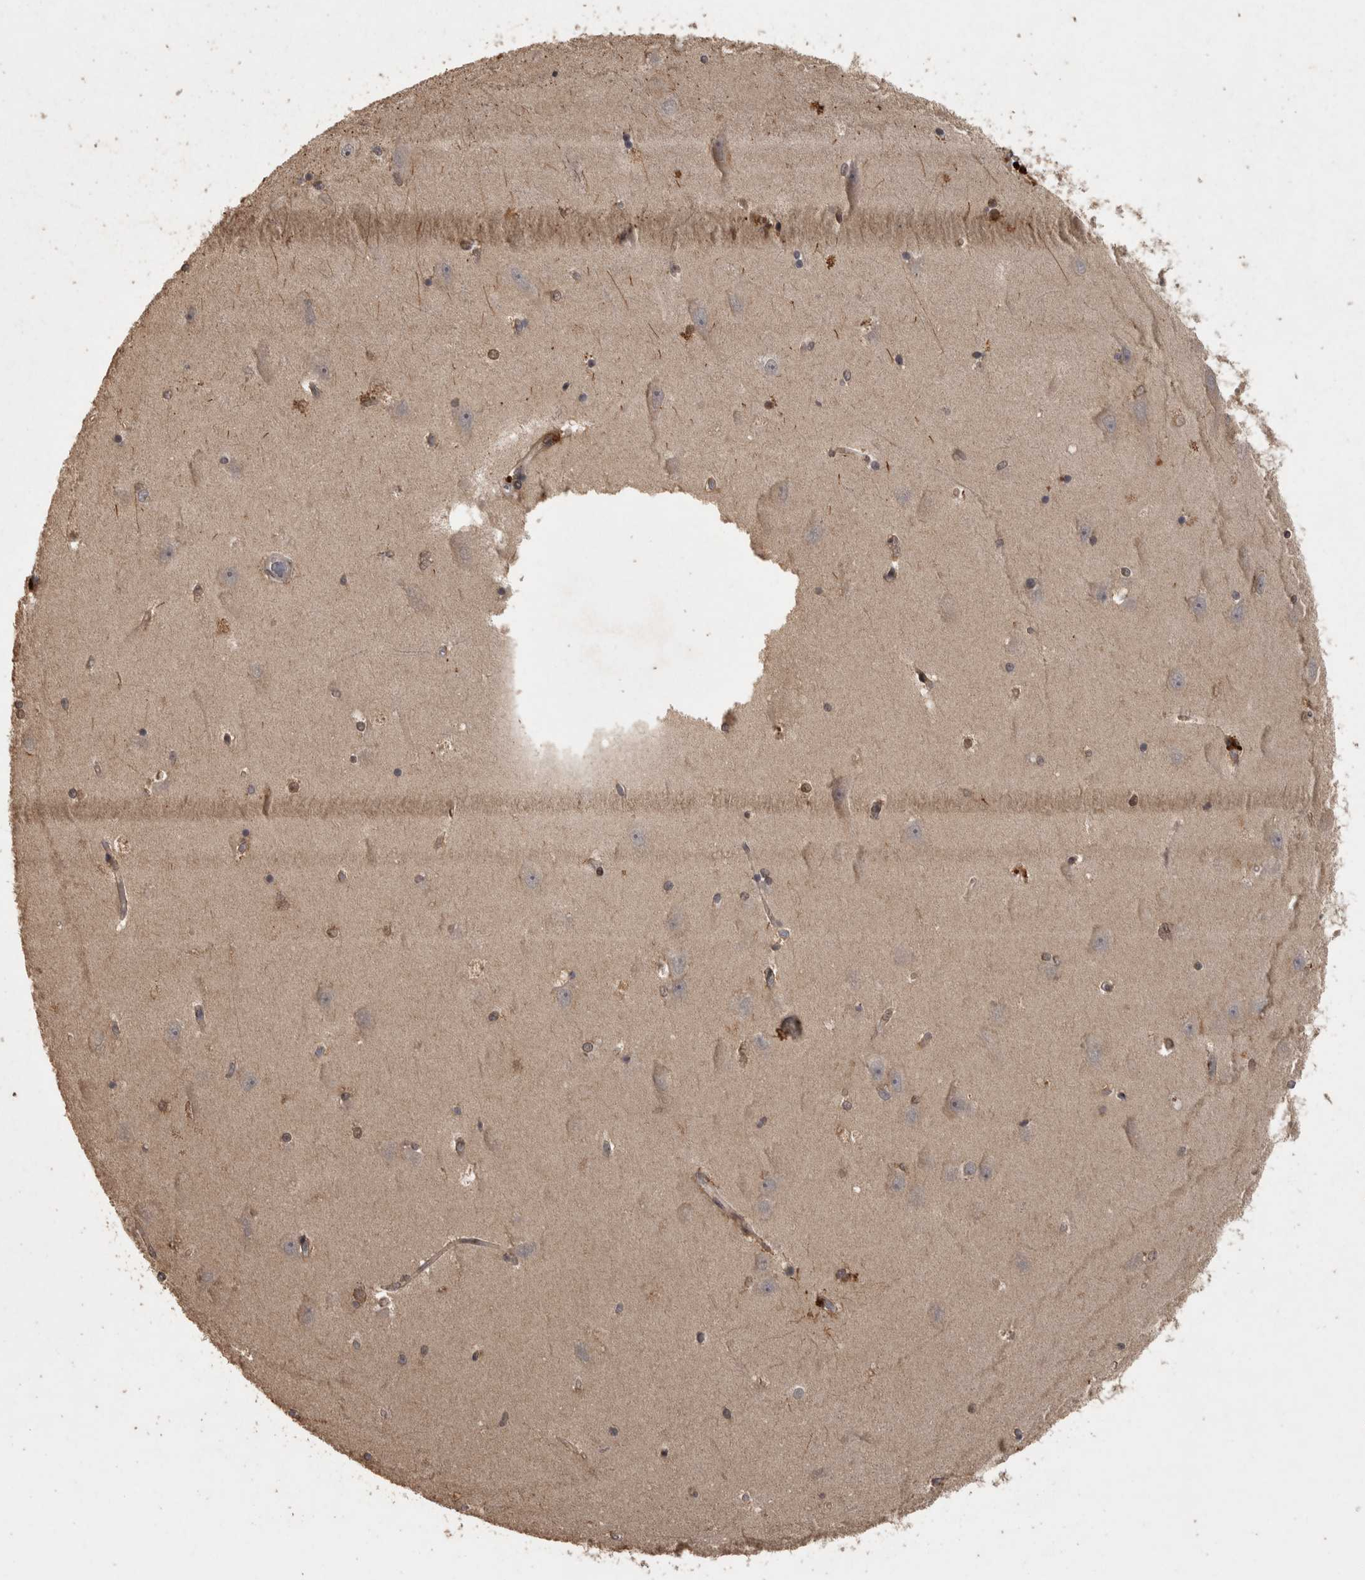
{"staining": {"intensity": "moderate", "quantity": "<25%", "location": "cytoplasmic/membranous"}, "tissue": "hippocampus", "cell_type": "Glial cells", "image_type": "normal", "snomed": [{"axis": "morphology", "description": "Normal tissue, NOS"}, {"axis": "topography", "description": "Hippocampus"}], "caption": "The histopathology image displays immunohistochemical staining of unremarkable hippocampus. There is moderate cytoplasmic/membranous expression is appreciated in about <25% of glial cells. The staining was performed using DAB, with brown indicating positive protein expression. Nuclei are stained blue with hematoxylin.", "gene": "ACO1", "patient": {"sex": "male", "age": 45}}